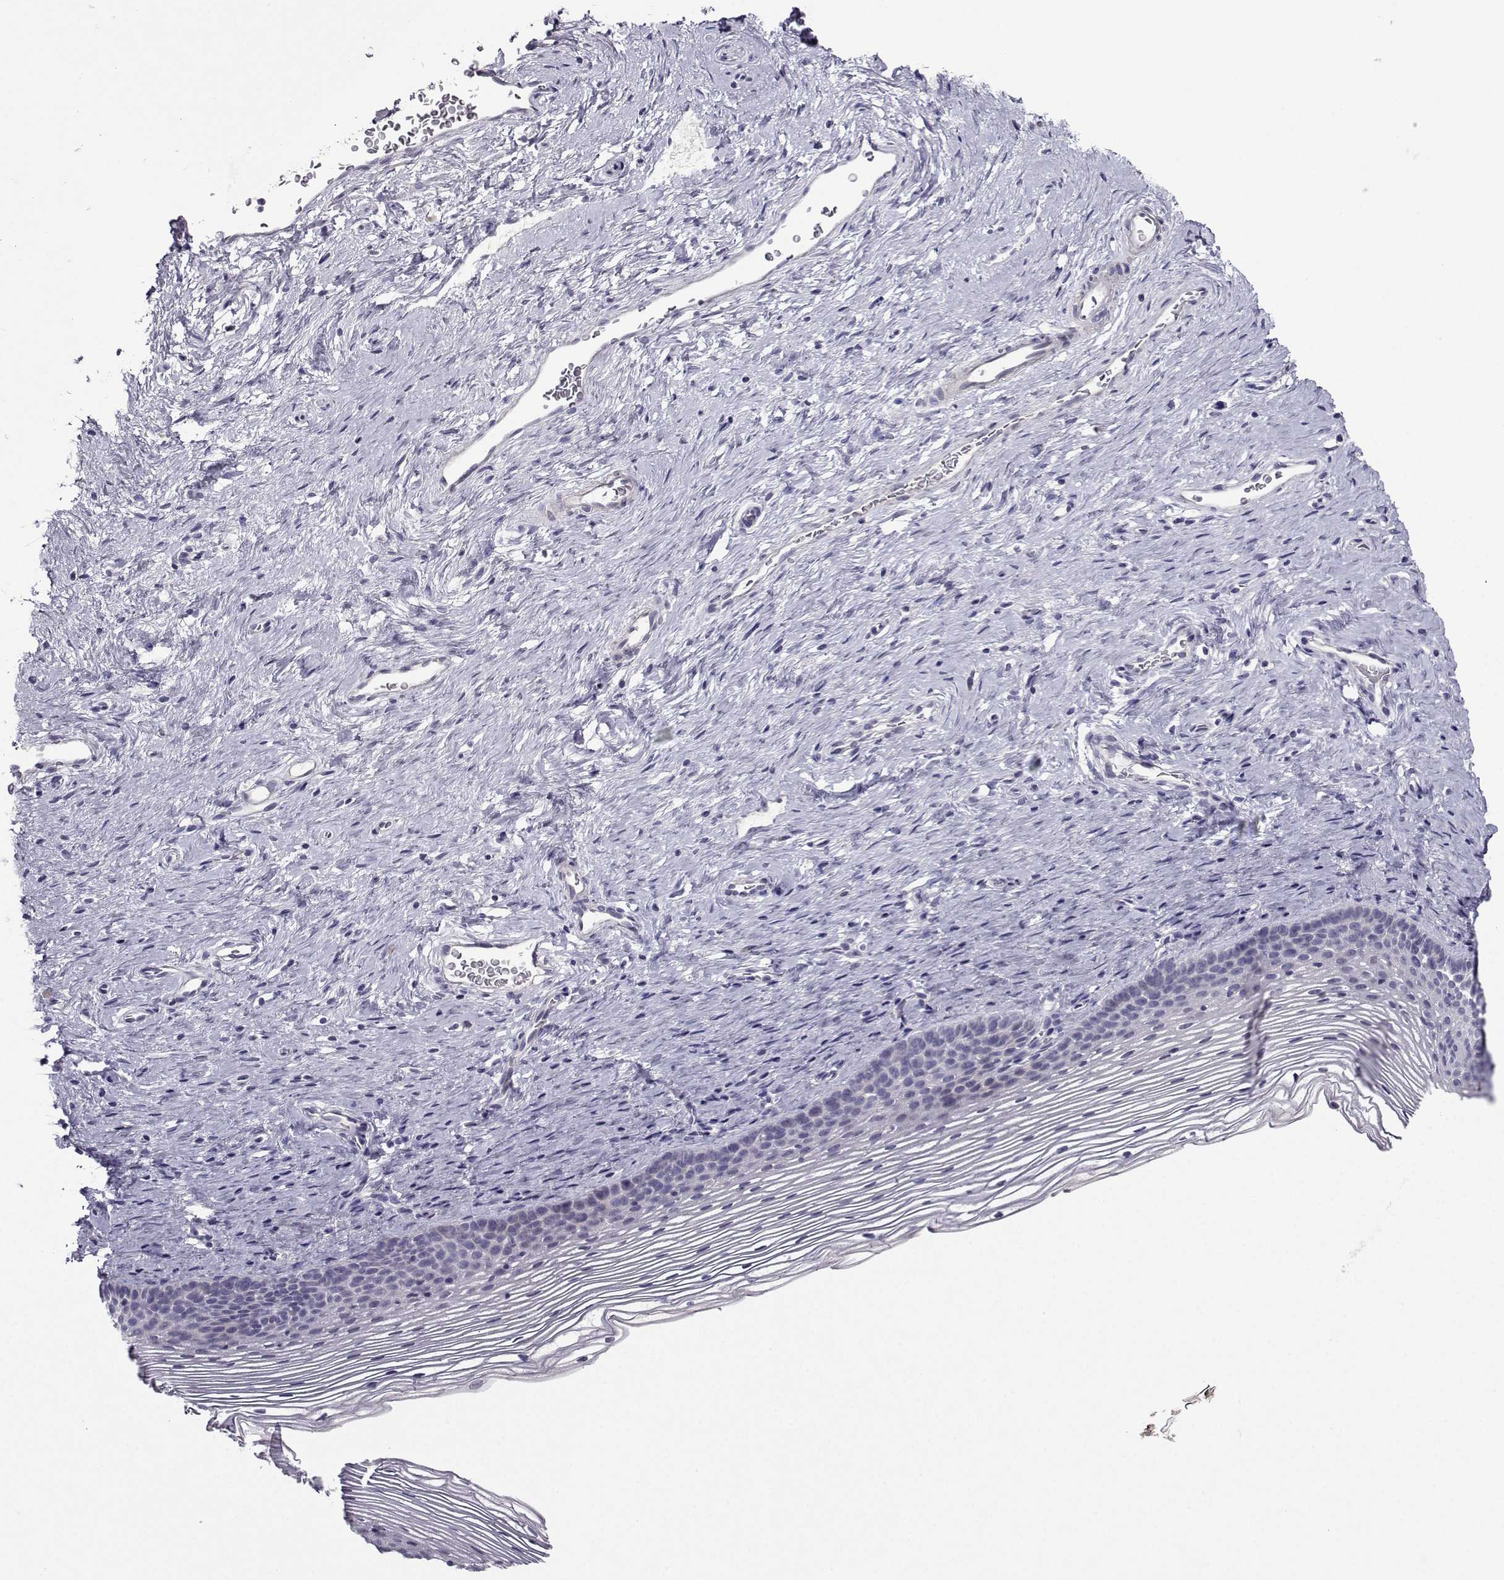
{"staining": {"intensity": "negative", "quantity": "none", "location": "none"}, "tissue": "cervix", "cell_type": "Glandular cells", "image_type": "normal", "snomed": [{"axis": "morphology", "description": "Normal tissue, NOS"}, {"axis": "topography", "description": "Cervix"}], "caption": "High magnification brightfield microscopy of normal cervix stained with DAB (brown) and counterstained with hematoxylin (blue): glandular cells show no significant staining.", "gene": "CRYBB1", "patient": {"sex": "female", "age": 39}}